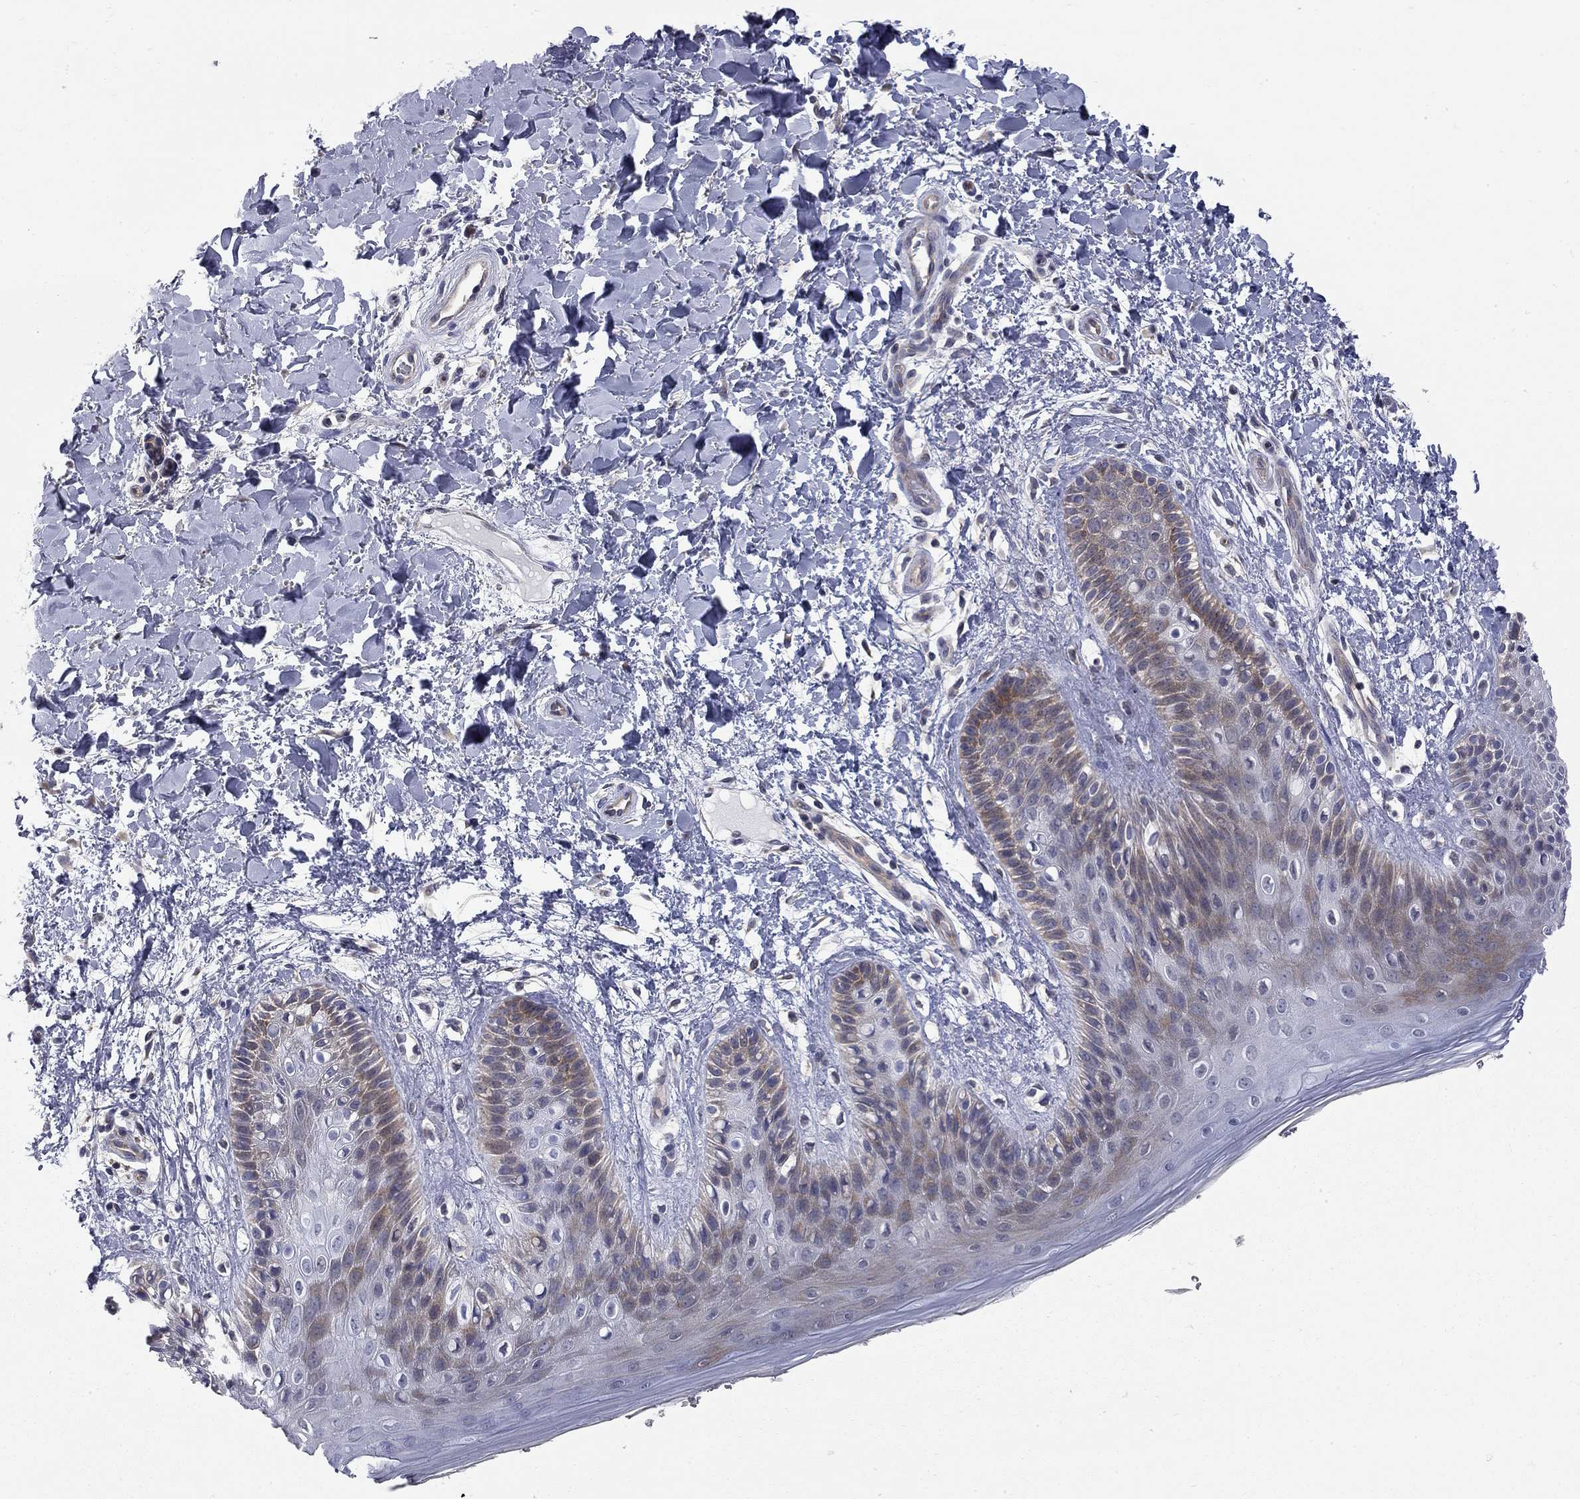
{"staining": {"intensity": "moderate", "quantity": "25%-75%", "location": "cytoplasmic/membranous"}, "tissue": "skin", "cell_type": "Epidermal cells", "image_type": "normal", "snomed": [{"axis": "morphology", "description": "Normal tissue, NOS"}, {"axis": "topography", "description": "Anal"}], "caption": "Brown immunohistochemical staining in normal human skin exhibits moderate cytoplasmic/membranous positivity in about 25%-75% of epidermal cells. The staining was performed using DAB to visualize the protein expression in brown, while the nuclei were stained in blue with hematoxylin (Magnification: 20x).", "gene": "ENSG00000255639", "patient": {"sex": "male", "age": 36}}